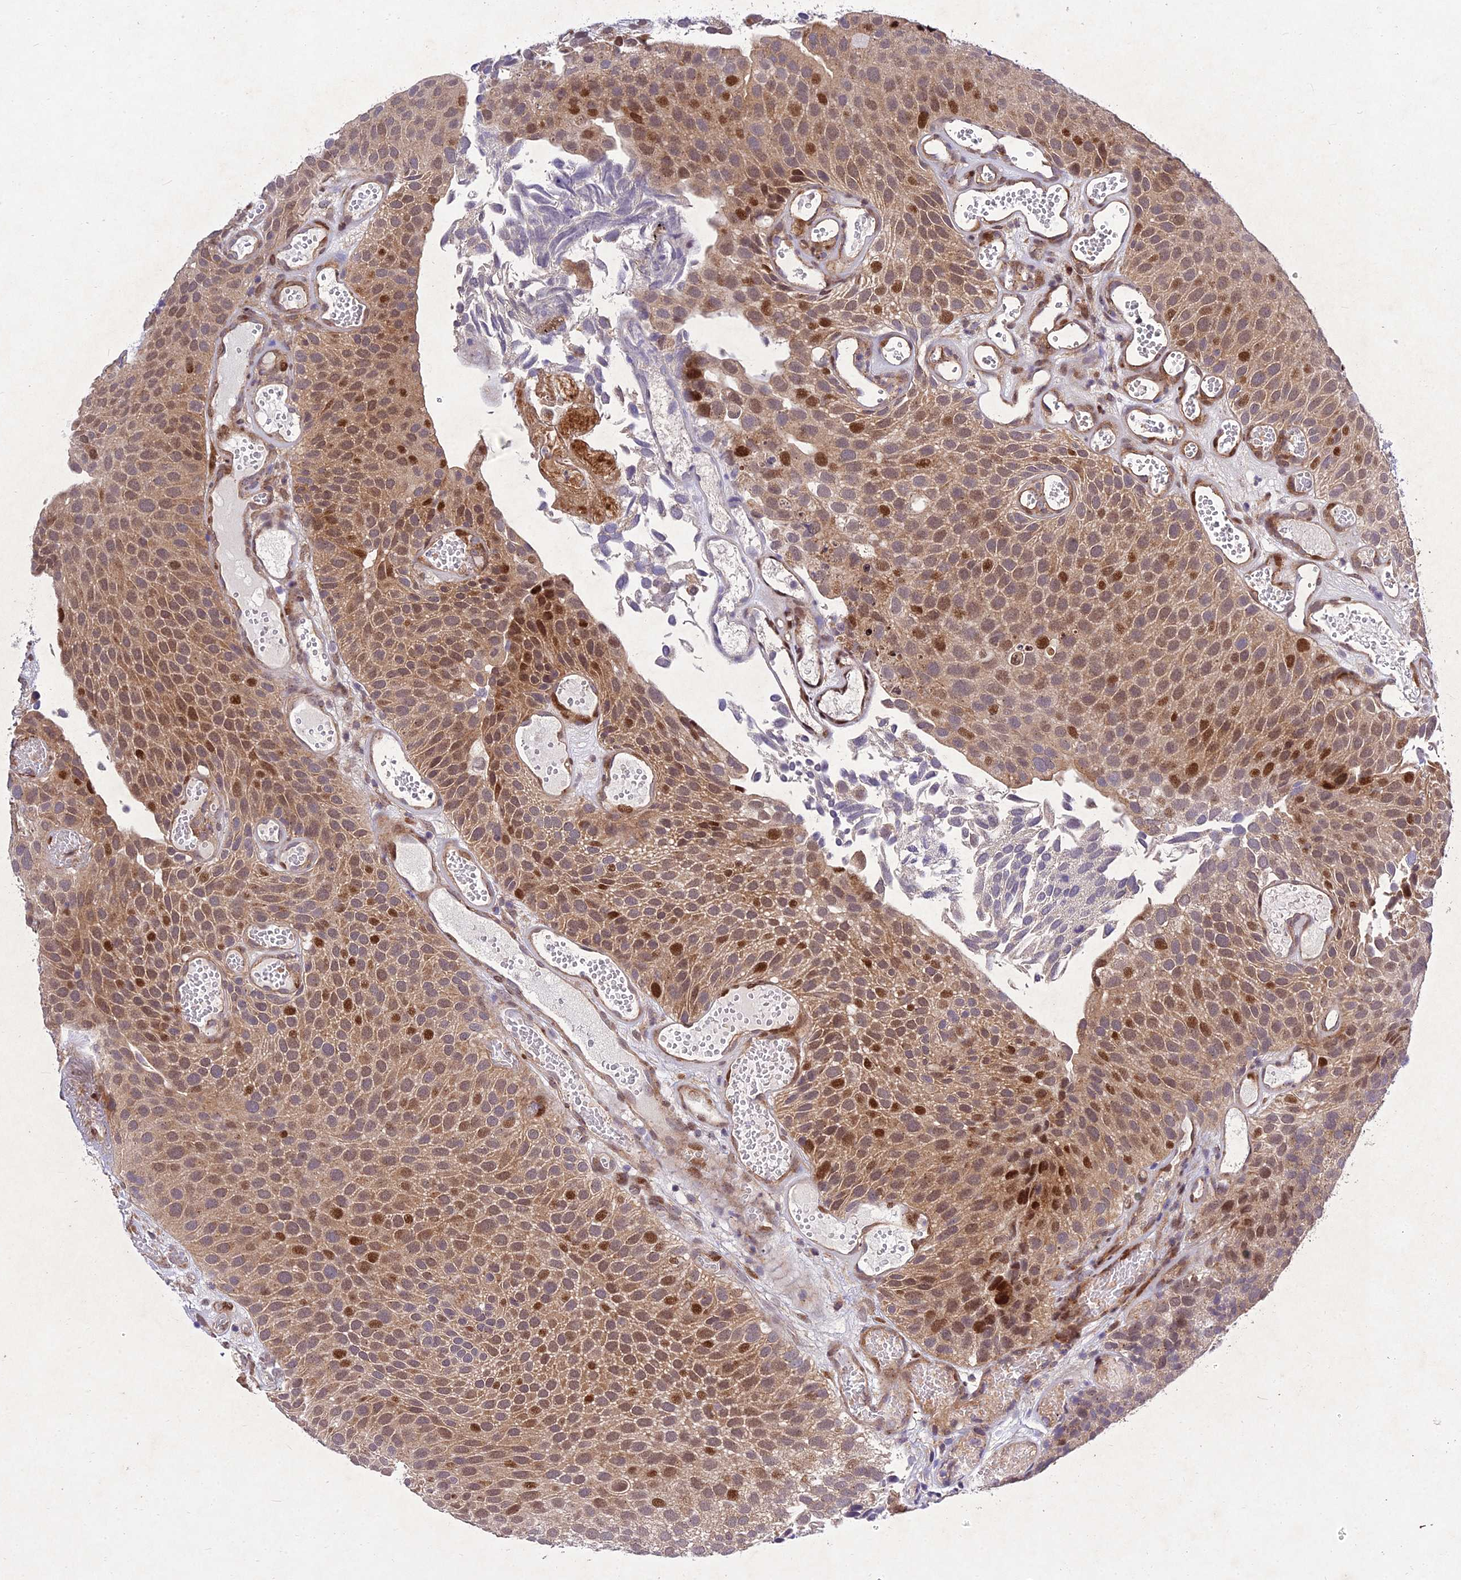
{"staining": {"intensity": "strong", "quantity": "25%-75%", "location": "cytoplasmic/membranous,nuclear"}, "tissue": "urothelial cancer", "cell_type": "Tumor cells", "image_type": "cancer", "snomed": [{"axis": "morphology", "description": "Urothelial carcinoma, Low grade"}, {"axis": "topography", "description": "Urinary bladder"}], "caption": "Immunohistochemical staining of urothelial cancer reveals high levels of strong cytoplasmic/membranous and nuclear positivity in approximately 25%-75% of tumor cells. The staining was performed using DAB (3,3'-diaminobenzidine) to visualize the protein expression in brown, while the nuclei were stained in blue with hematoxylin (Magnification: 20x).", "gene": "MKKS", "patient": {"sex": "male", "age": 89}}